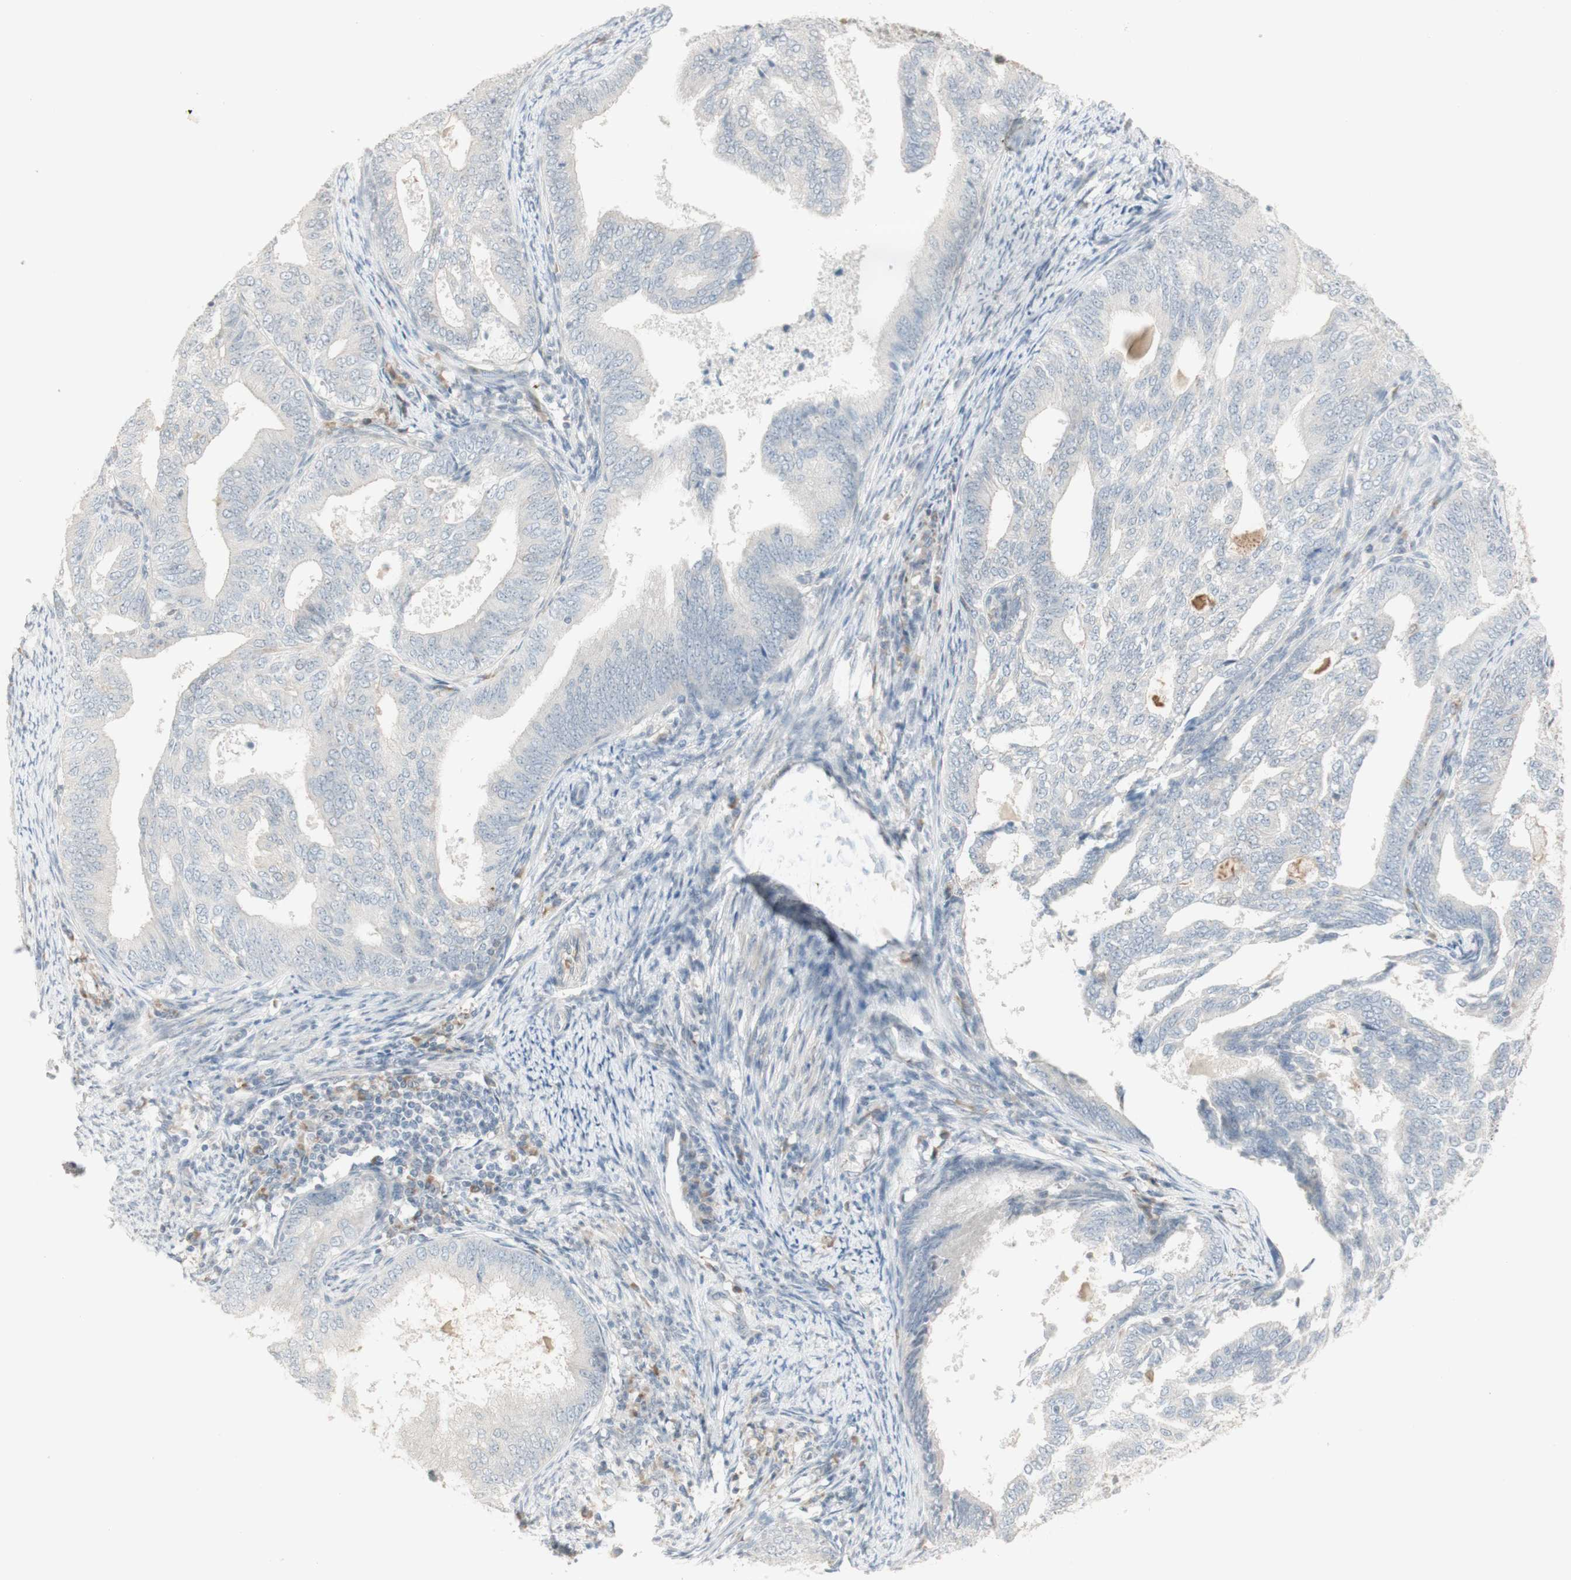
{"staining": {"intensity": "negative", "quantity": "none", "location": "none"}, "tissue": "endometrial cancer", "cell_type": "Tumor cells", "image_type": "cancer", "snomed": [{"axis": "morphology", "description": "Adenocarcinoma, NOS"}, {"axis": "topography", "description": "Endometrium"}], "caption": "High power microscopy histopathology image of an immunohistochemistry histopathology image of endometrial cancer, revealing no significant staining in tumor cells.", "gene": "PLCD4", "patient": {"sex": "female", "age": 58}}